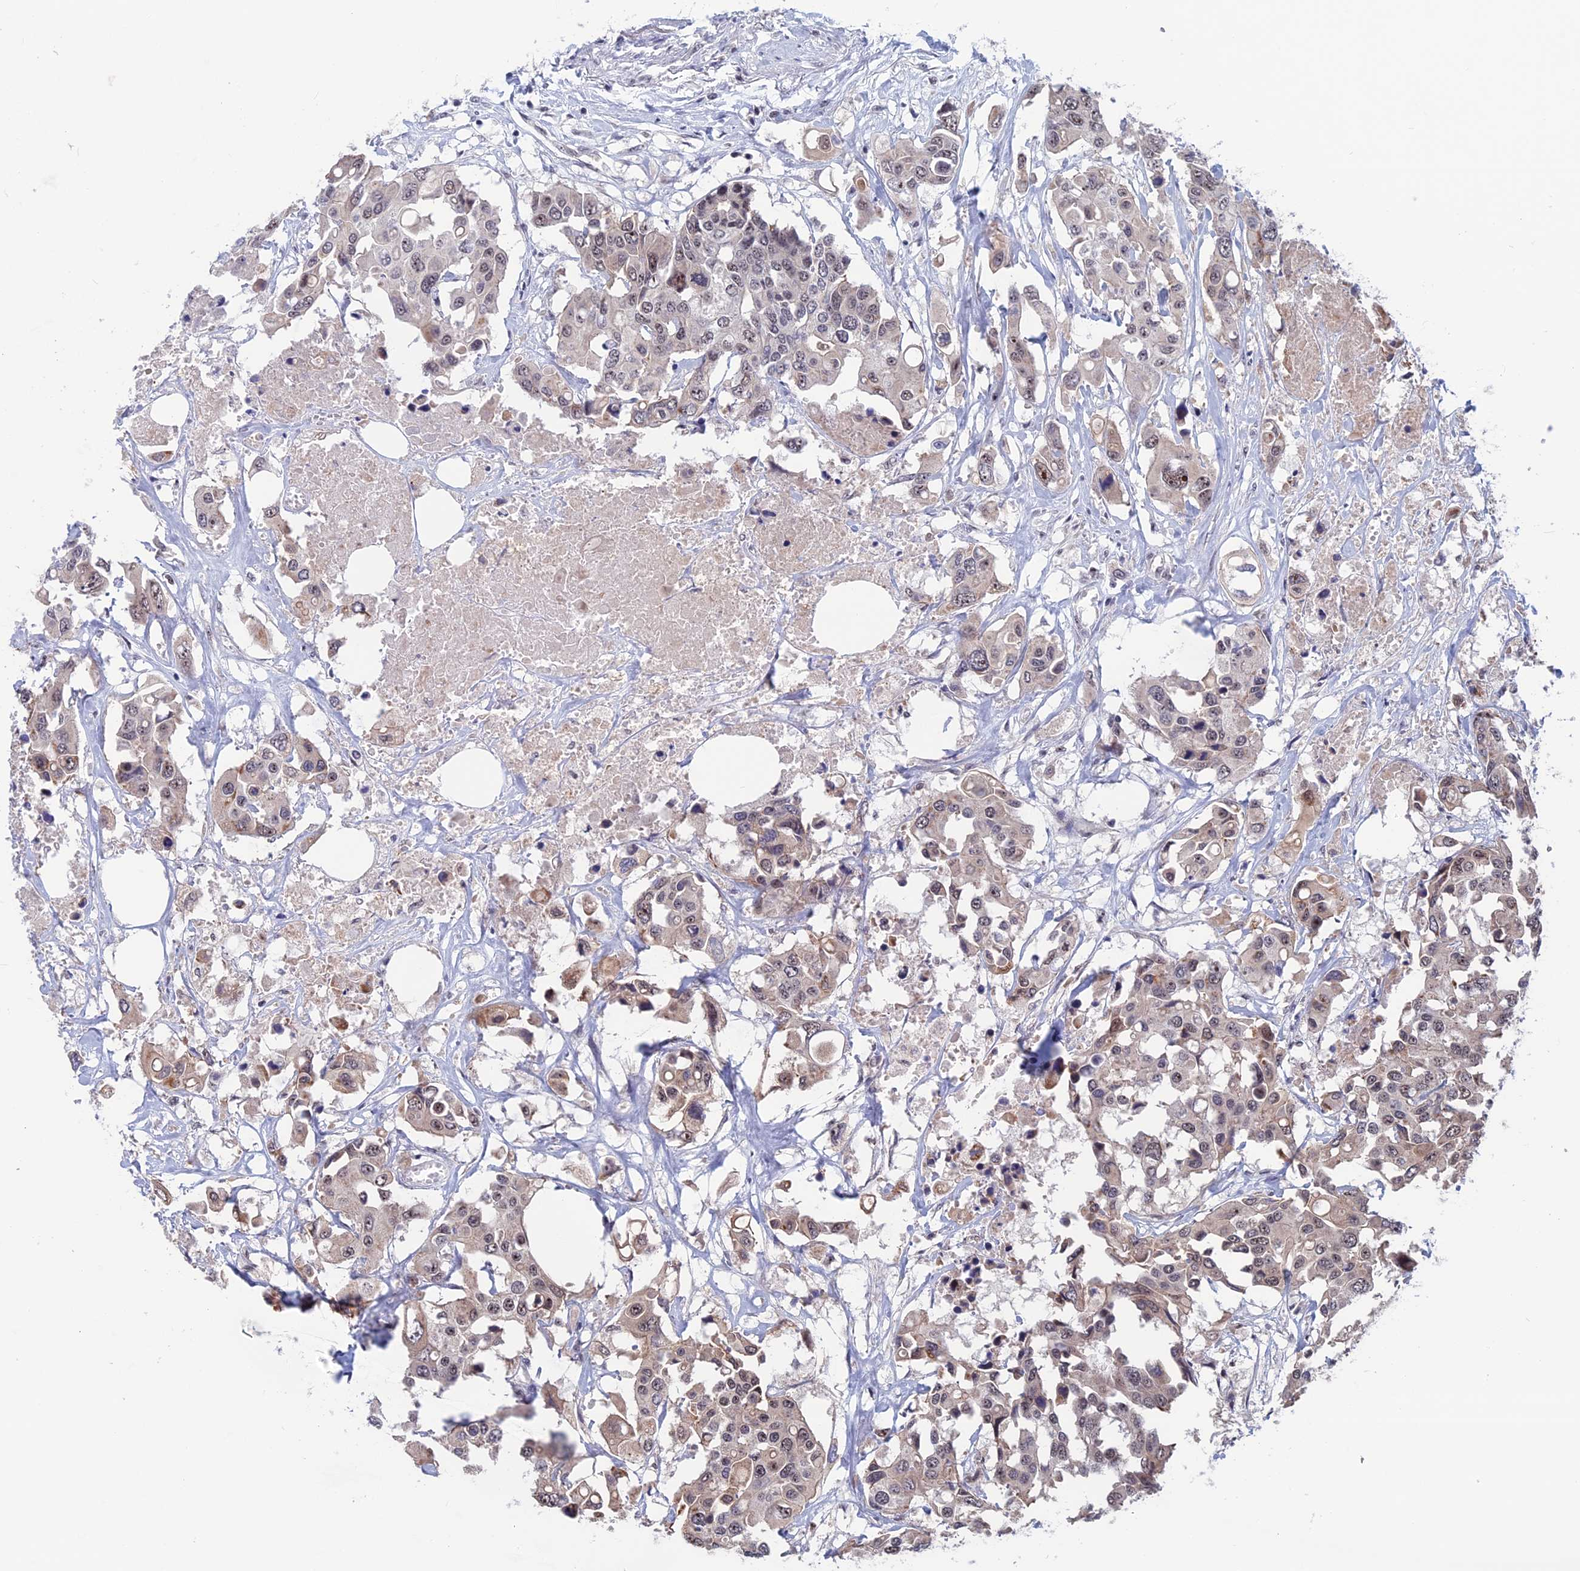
{"staining": {"intensity": "weak", "quantity": "25%-75%", "location": "nuclear"}, "tissue": "colorectal cancer", "cell_type": "Tumor cells", "image_type": "cancer", "snomed": [{"axis": "morphology", "description": "Adenocarcinoma, NOS"}, {"axis": "topography", "description": "Colon"}], "caption": "Adenocarcinoma (colorectal) stained with immunohistochemistry (IHC) displays weak nuclear staining in approximately 25%-75% of tumor cells.", "gene": "CACTIN", "patient": {"sex": "male", "age": 77}}